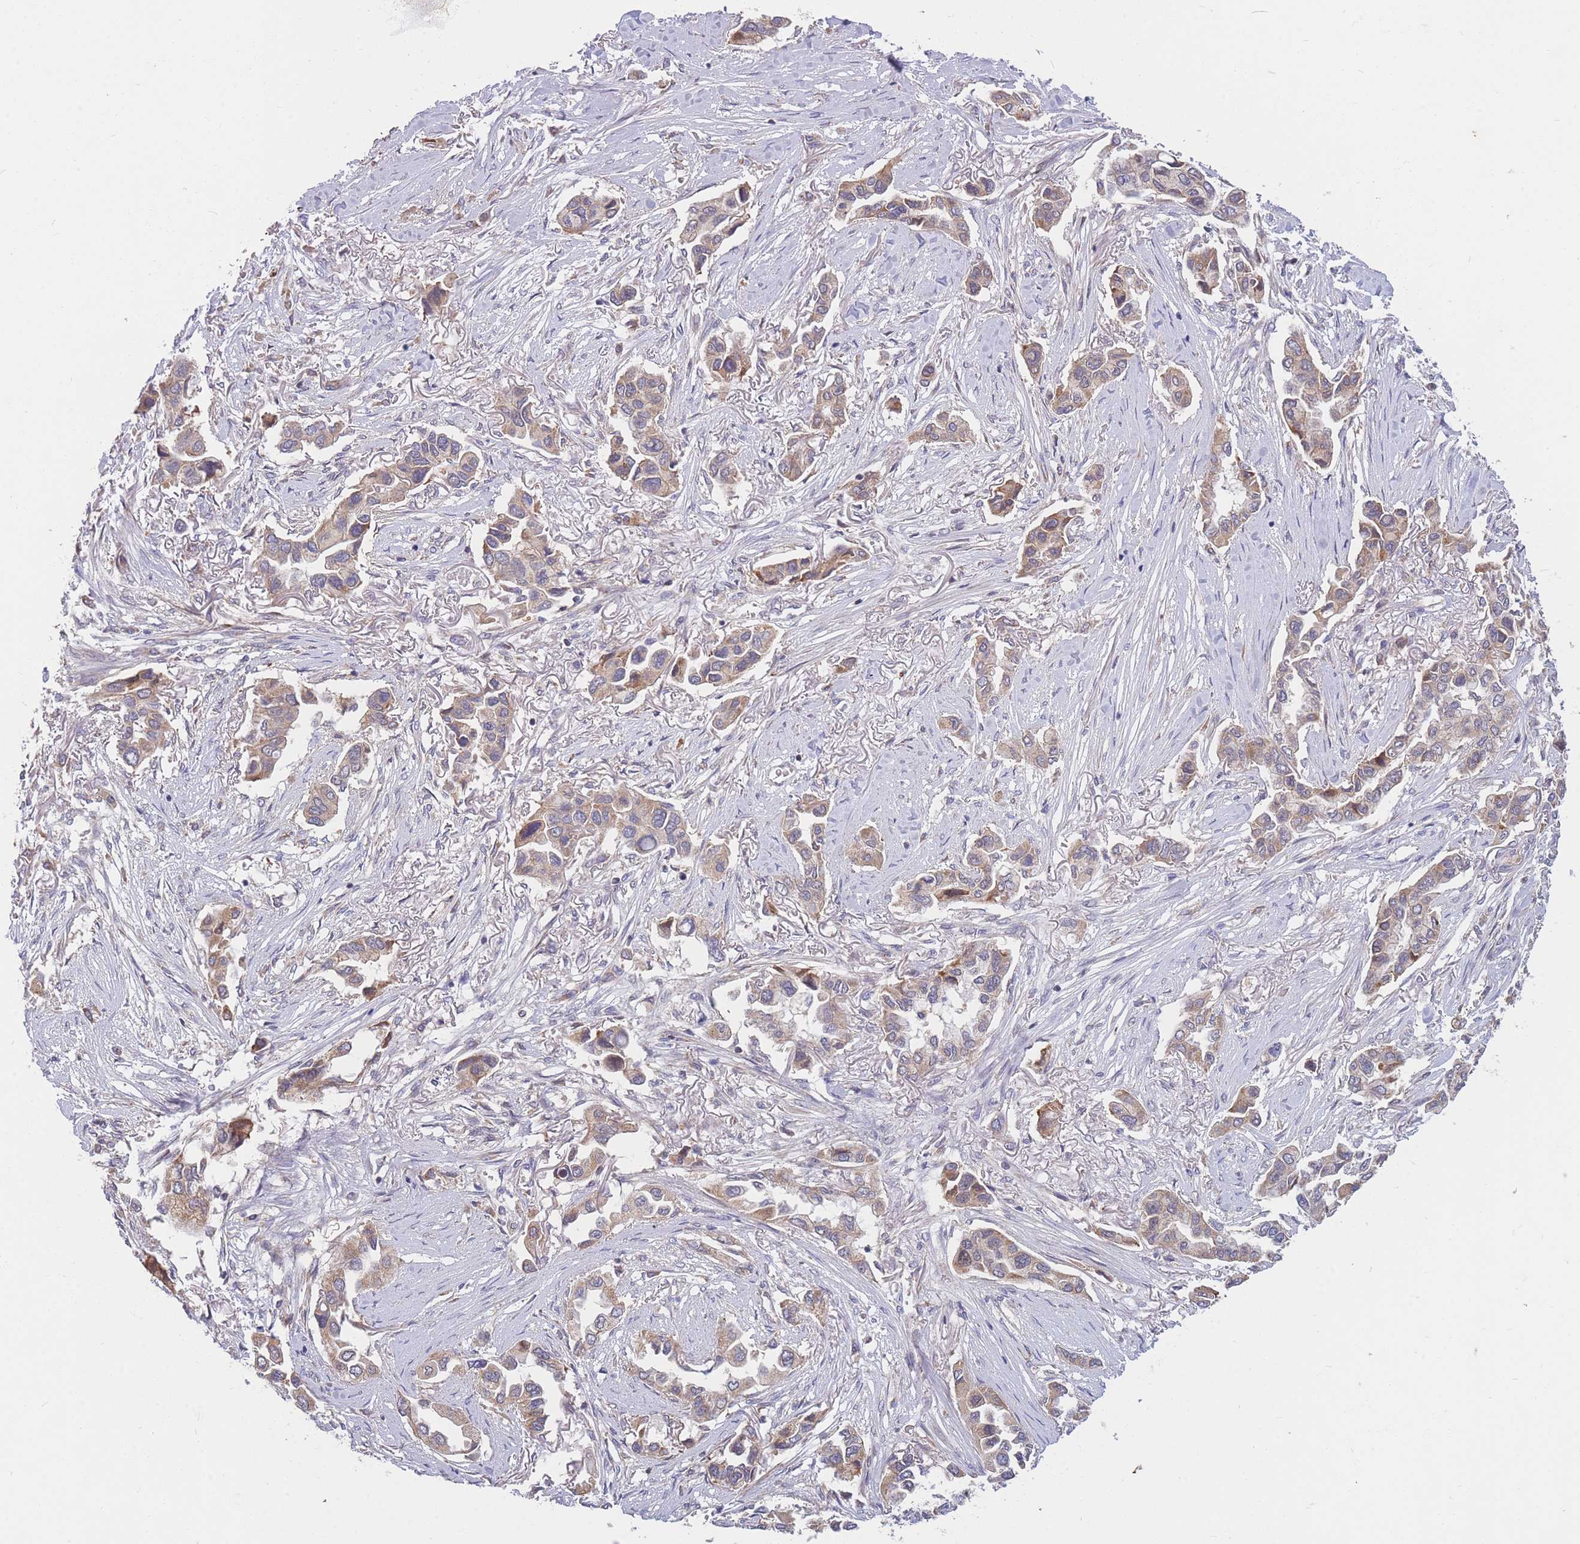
{"staining": {"intensity": "moderate", "quantity": "25%-75%", "location": "cytoplasmic/membranous"}, "tissue": "lung cancer", "cell_type": "Tumor cells", "image_type": "cancer", "snomed": [{"axis": "morphology", "description": "Adenocarcinoma, NOS"}, {"axis": "topography", "description": "Lung"}], "caption": "Immunohistochemistry (IHC) photomicrograph of human adenocarcinoma (lung) stained for a protein (brown), which displays medium levels of moderate cytoplasmic/membranous staining in approximately 25%-75% of tumor cells.", "gene": "PTPMT1", "patient": {"sex": "female", "age": 76}}